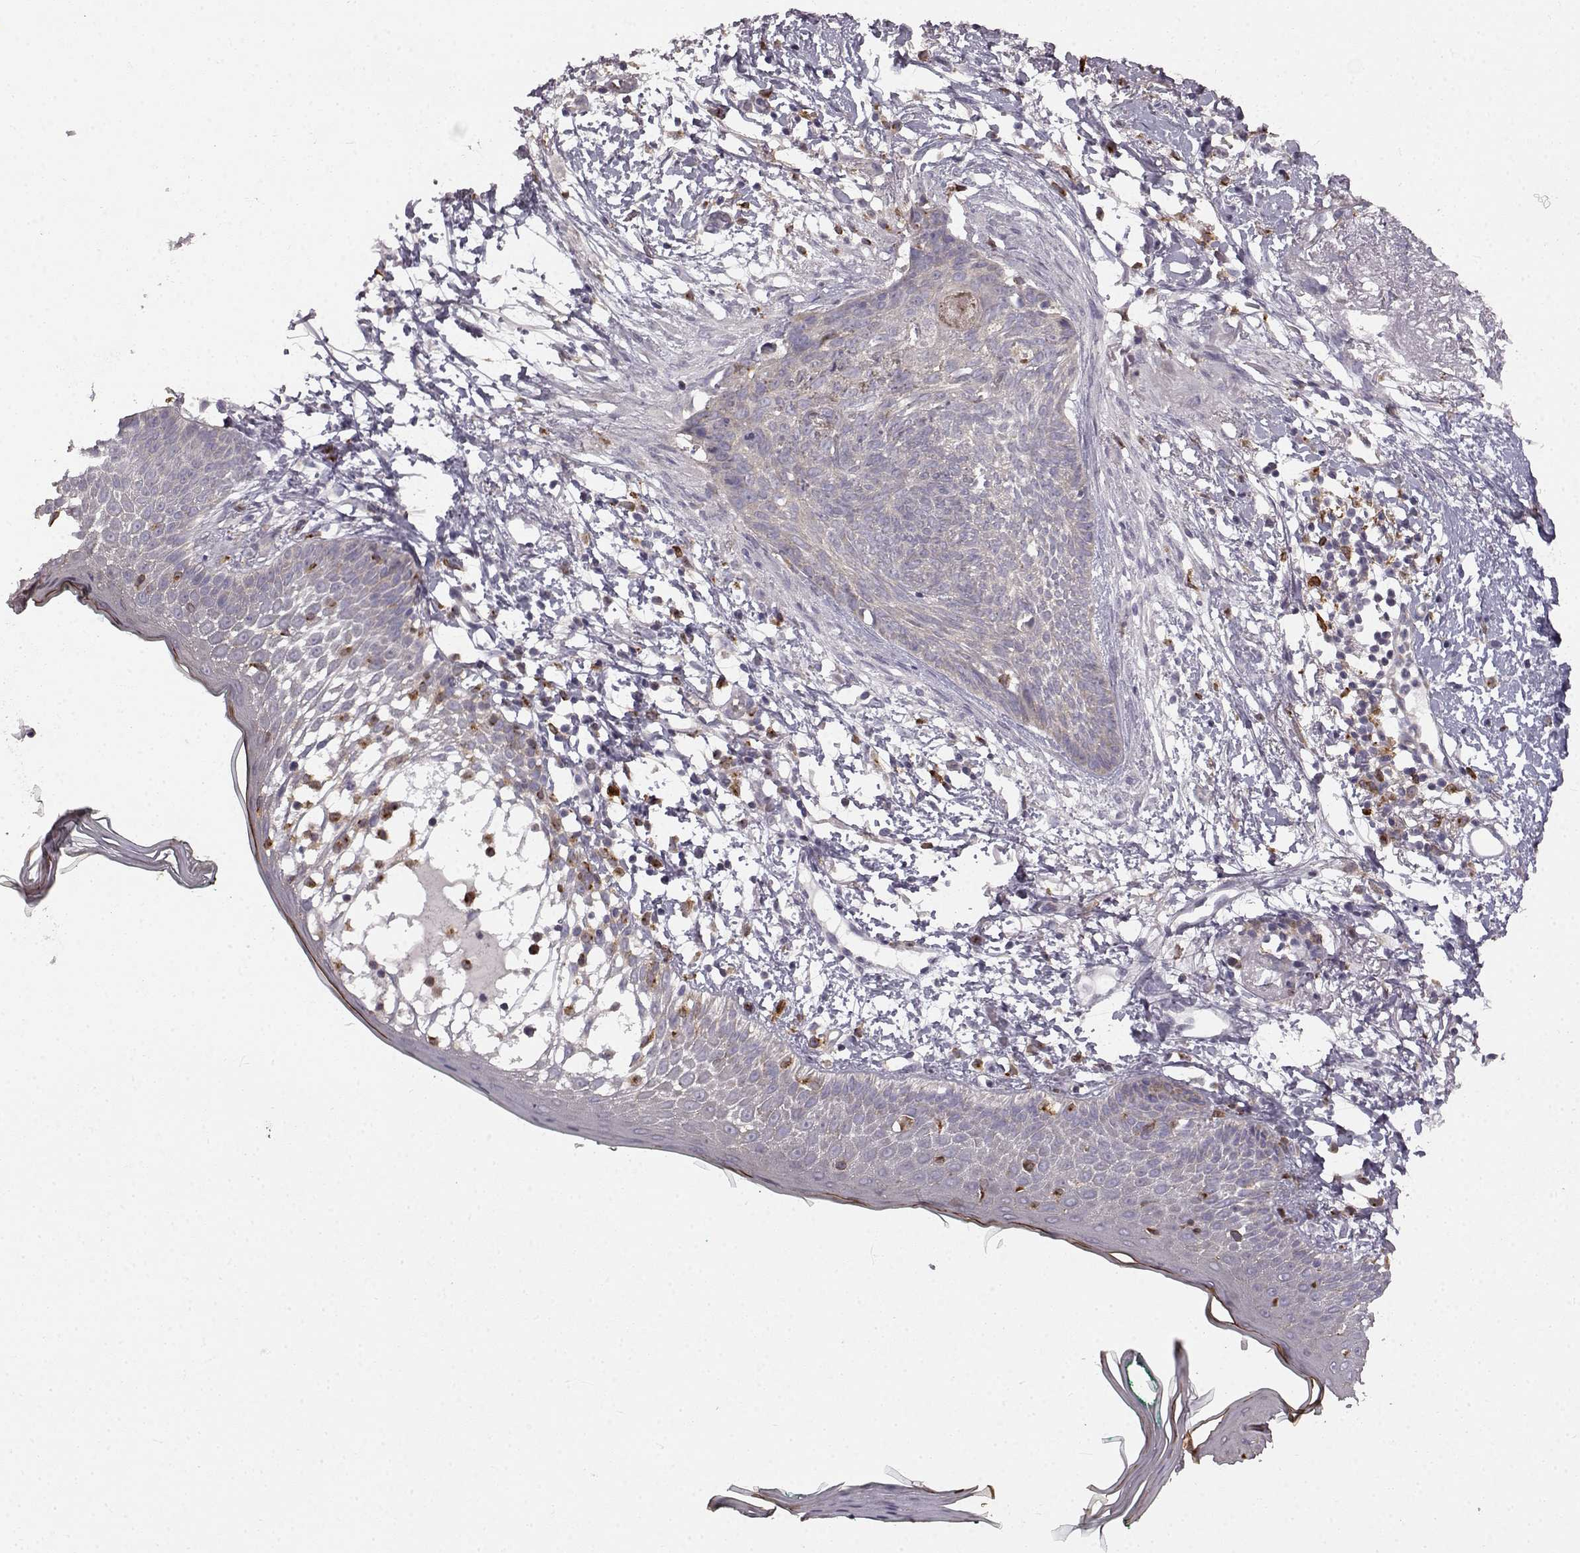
{"staining": {"intensity": "weak", "quantity": ">75%", "location": "cytoplasmic/membranous"}, "tissue": "skin cancer", "cell_type": "Tumor cells", "image_type": "cancer", "snomed": [{"axis": "morphology", "description": "Normal tissue, NOS"}, {"axis": "morphology", "description": "Basal cell carcinoma"}, {"axis": "topography", "description": "Skin"}], "caption": "Basal cell carcinoma (skin) tissue shows weak cytoplasmic/membranous staining in about >75% of tumor cells", "gene": "SPAG17", "patient": {"sex": "male", "age": 84}}